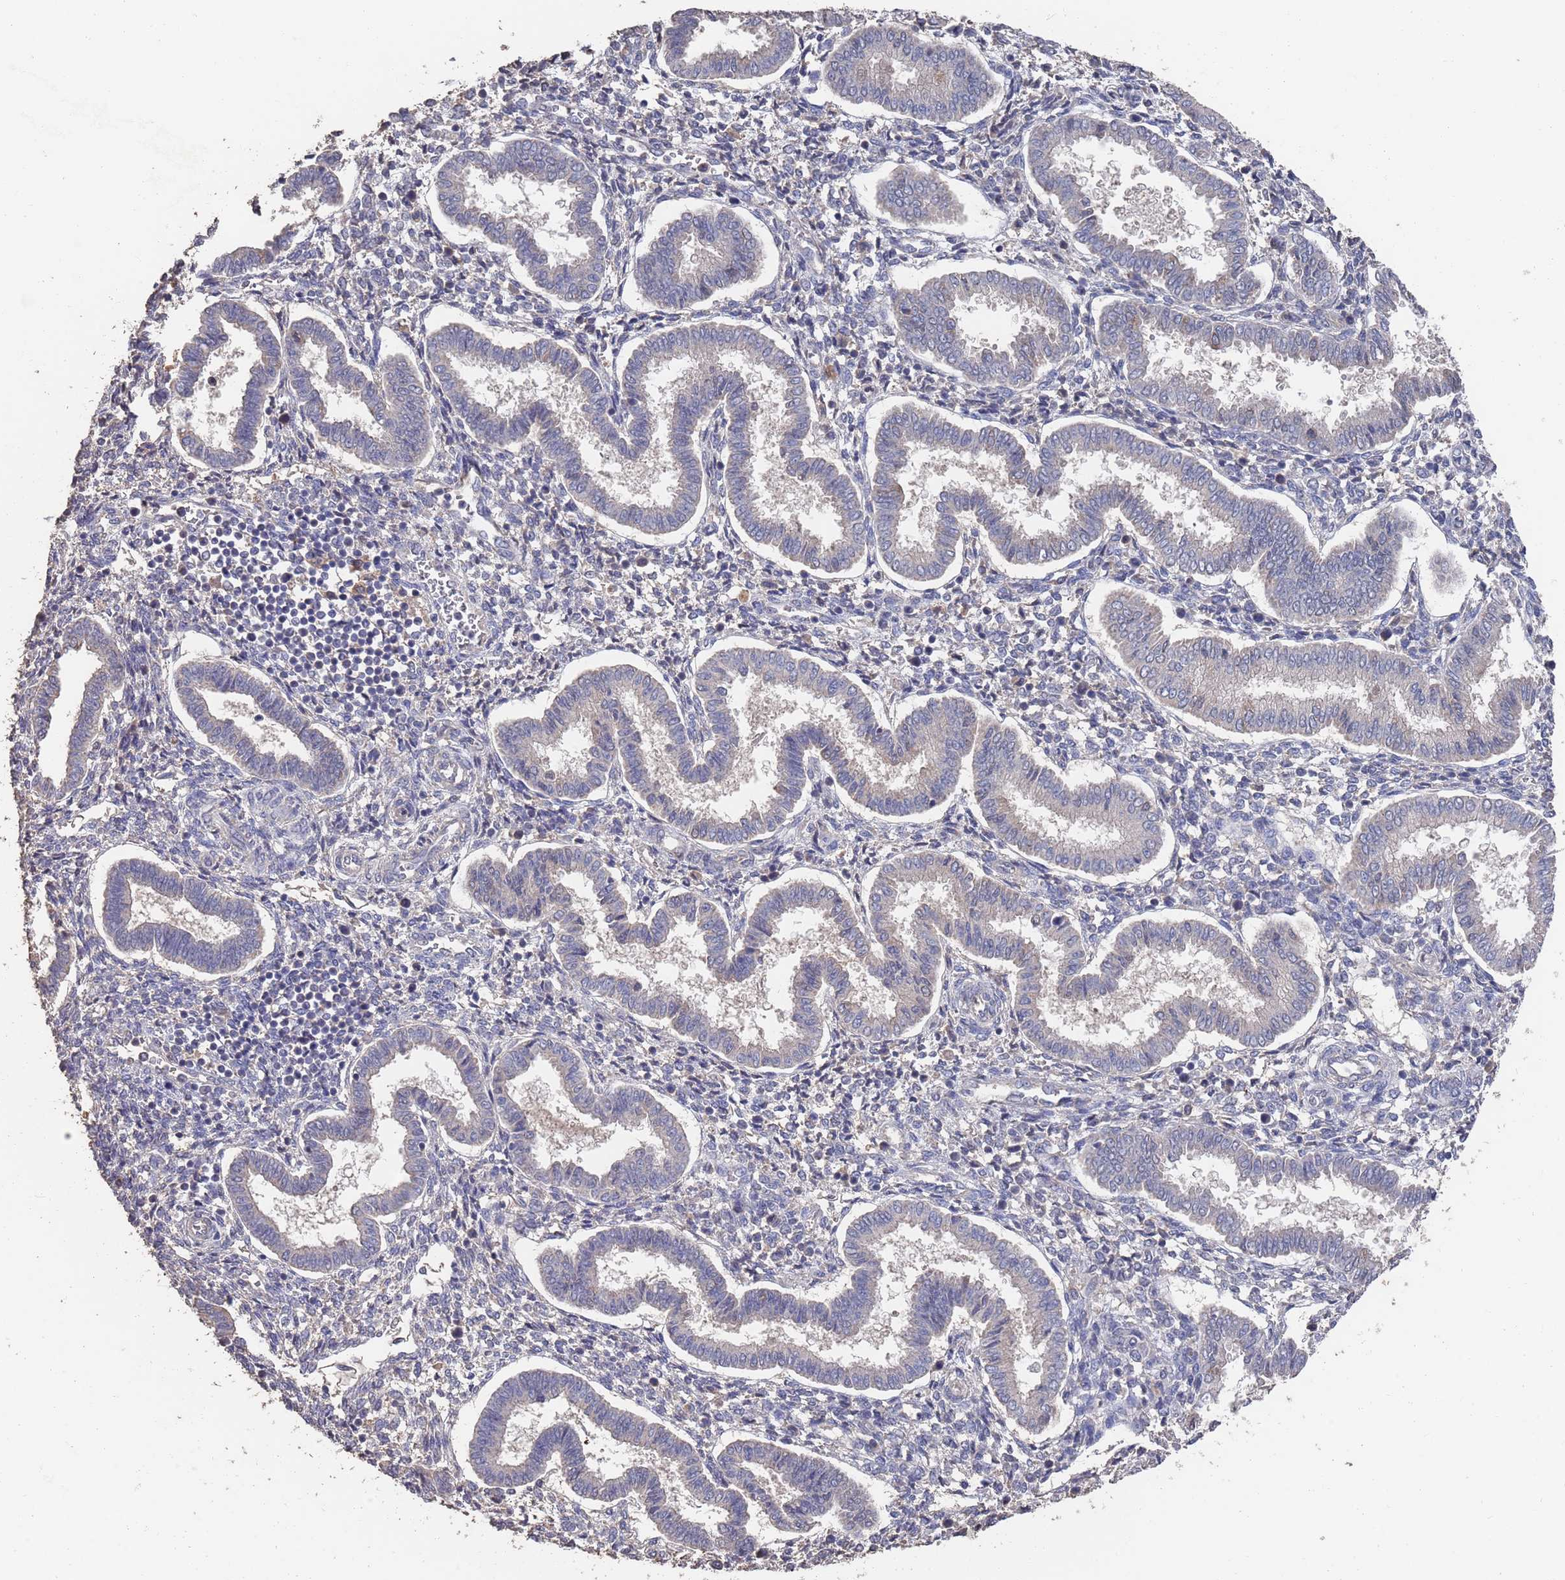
{"staining": {"intensity": "negative", "quantity": "none", "location": "none"}, "tissue": "endometrium", "cell_type": "Cells in endometrial stroma", "image_type": "normal", "snomed": [{"axis": "morphology", "description": "Normal tissue, NOS"}, {"axis": "topography", "description": "Endometrium"}], "caption": "The image exhibits no significant expression in cells in endometrial stroma of endometrium.", "gene": "BTBD18", "patient": {"sex": "female", "age": 24}}